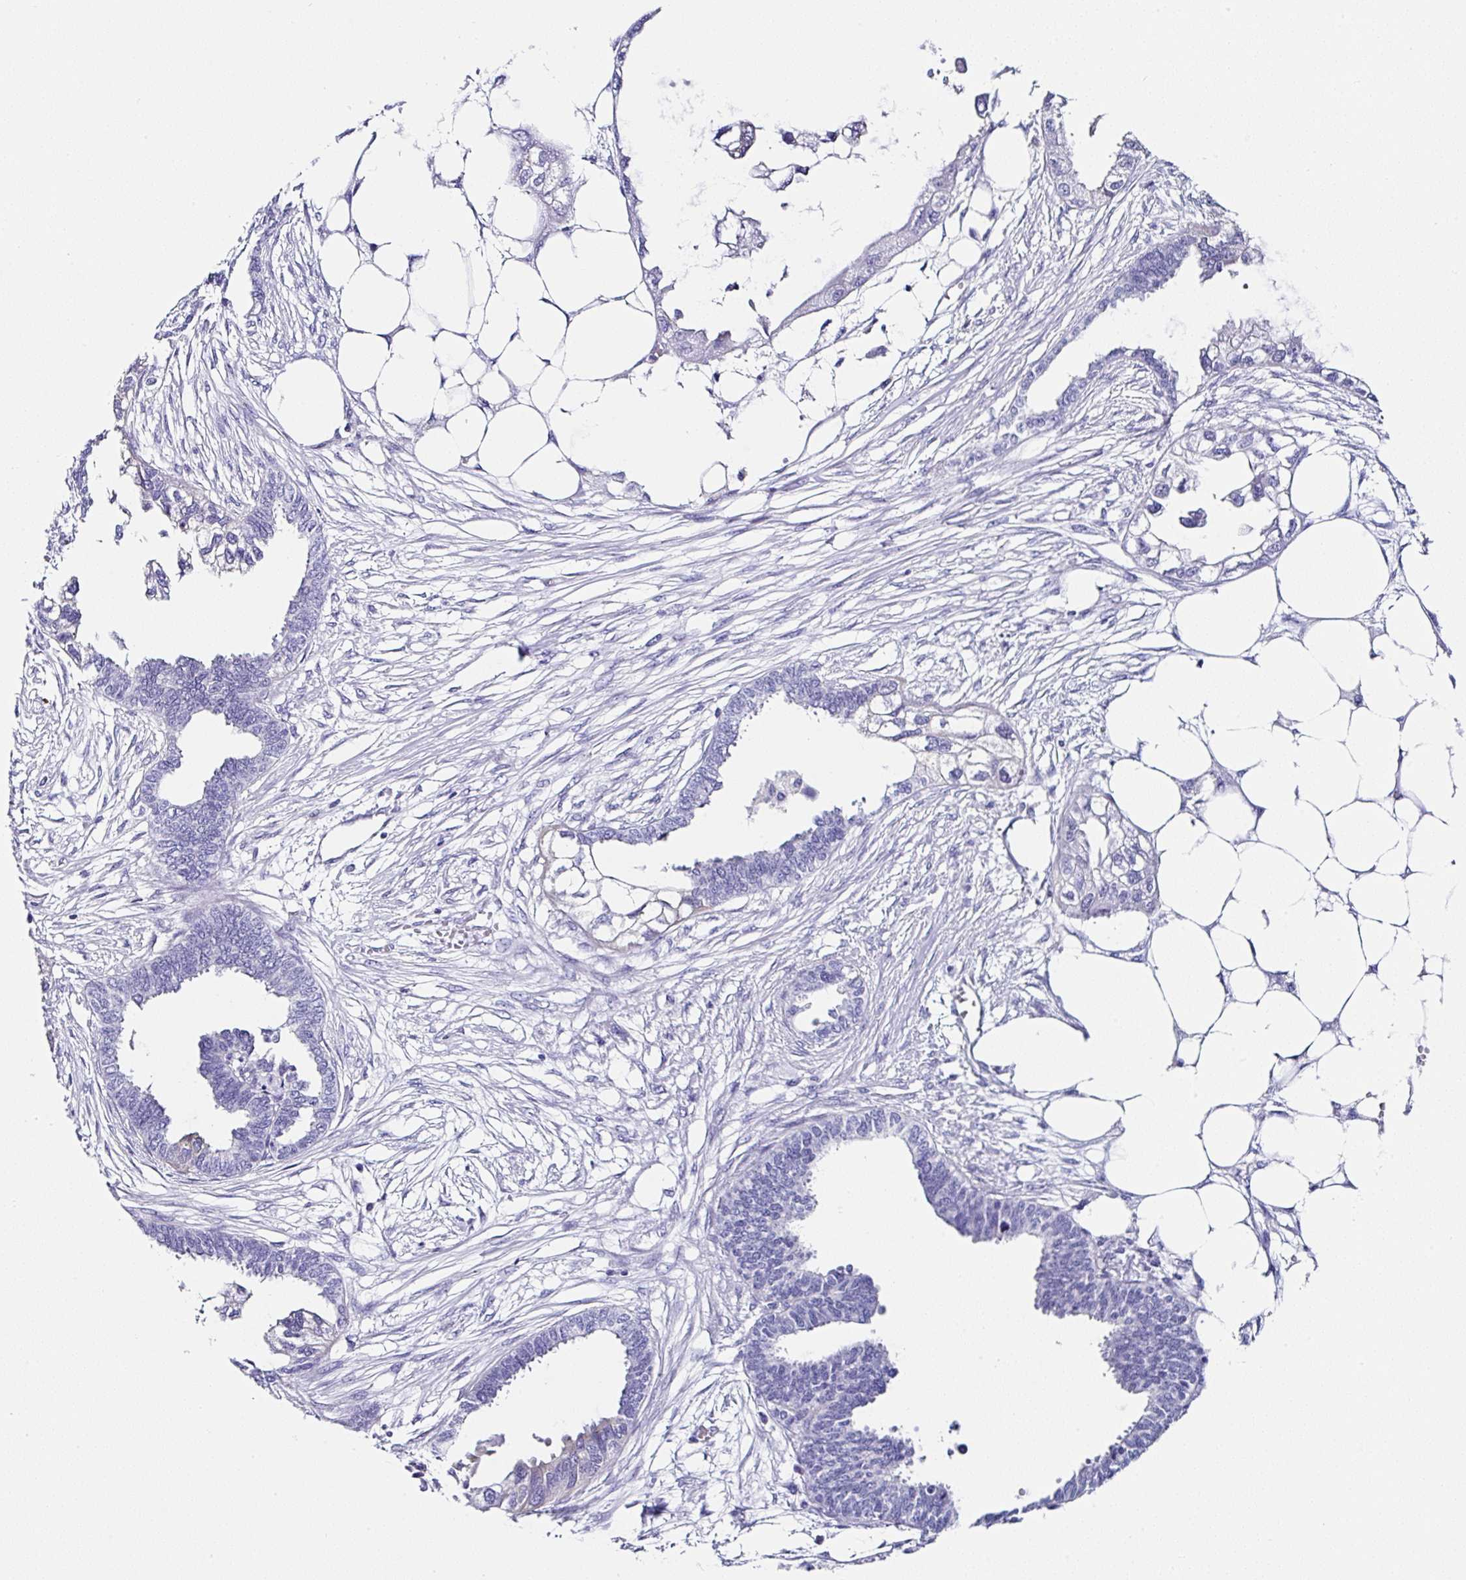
{"staining": {"intensity": "negative", "quantity": "none", "location": "none"}, "tissue": "endometrial cancer", "cell_type": "Tumor cells", "image_type": "cancer", "snomed": [{"axis": "morphology", "description": "Adenocarcinoma, NOS"}, {"axis": "morphology", "description": "Adenocarcinoma, metastatic, NOS"}, {"axis": "topography", "description": "Adipose tissue"}, {"axis": "topography", "description": "Endometrium"}], "caption": "Endometrial metastatic adenocarcinoma stained for a protein using immunohistochemistry (IHC) reveals no staining tumor cells.", "gene": "TMPRSS11E", "patient": {"sex": "female", "age": 67}}